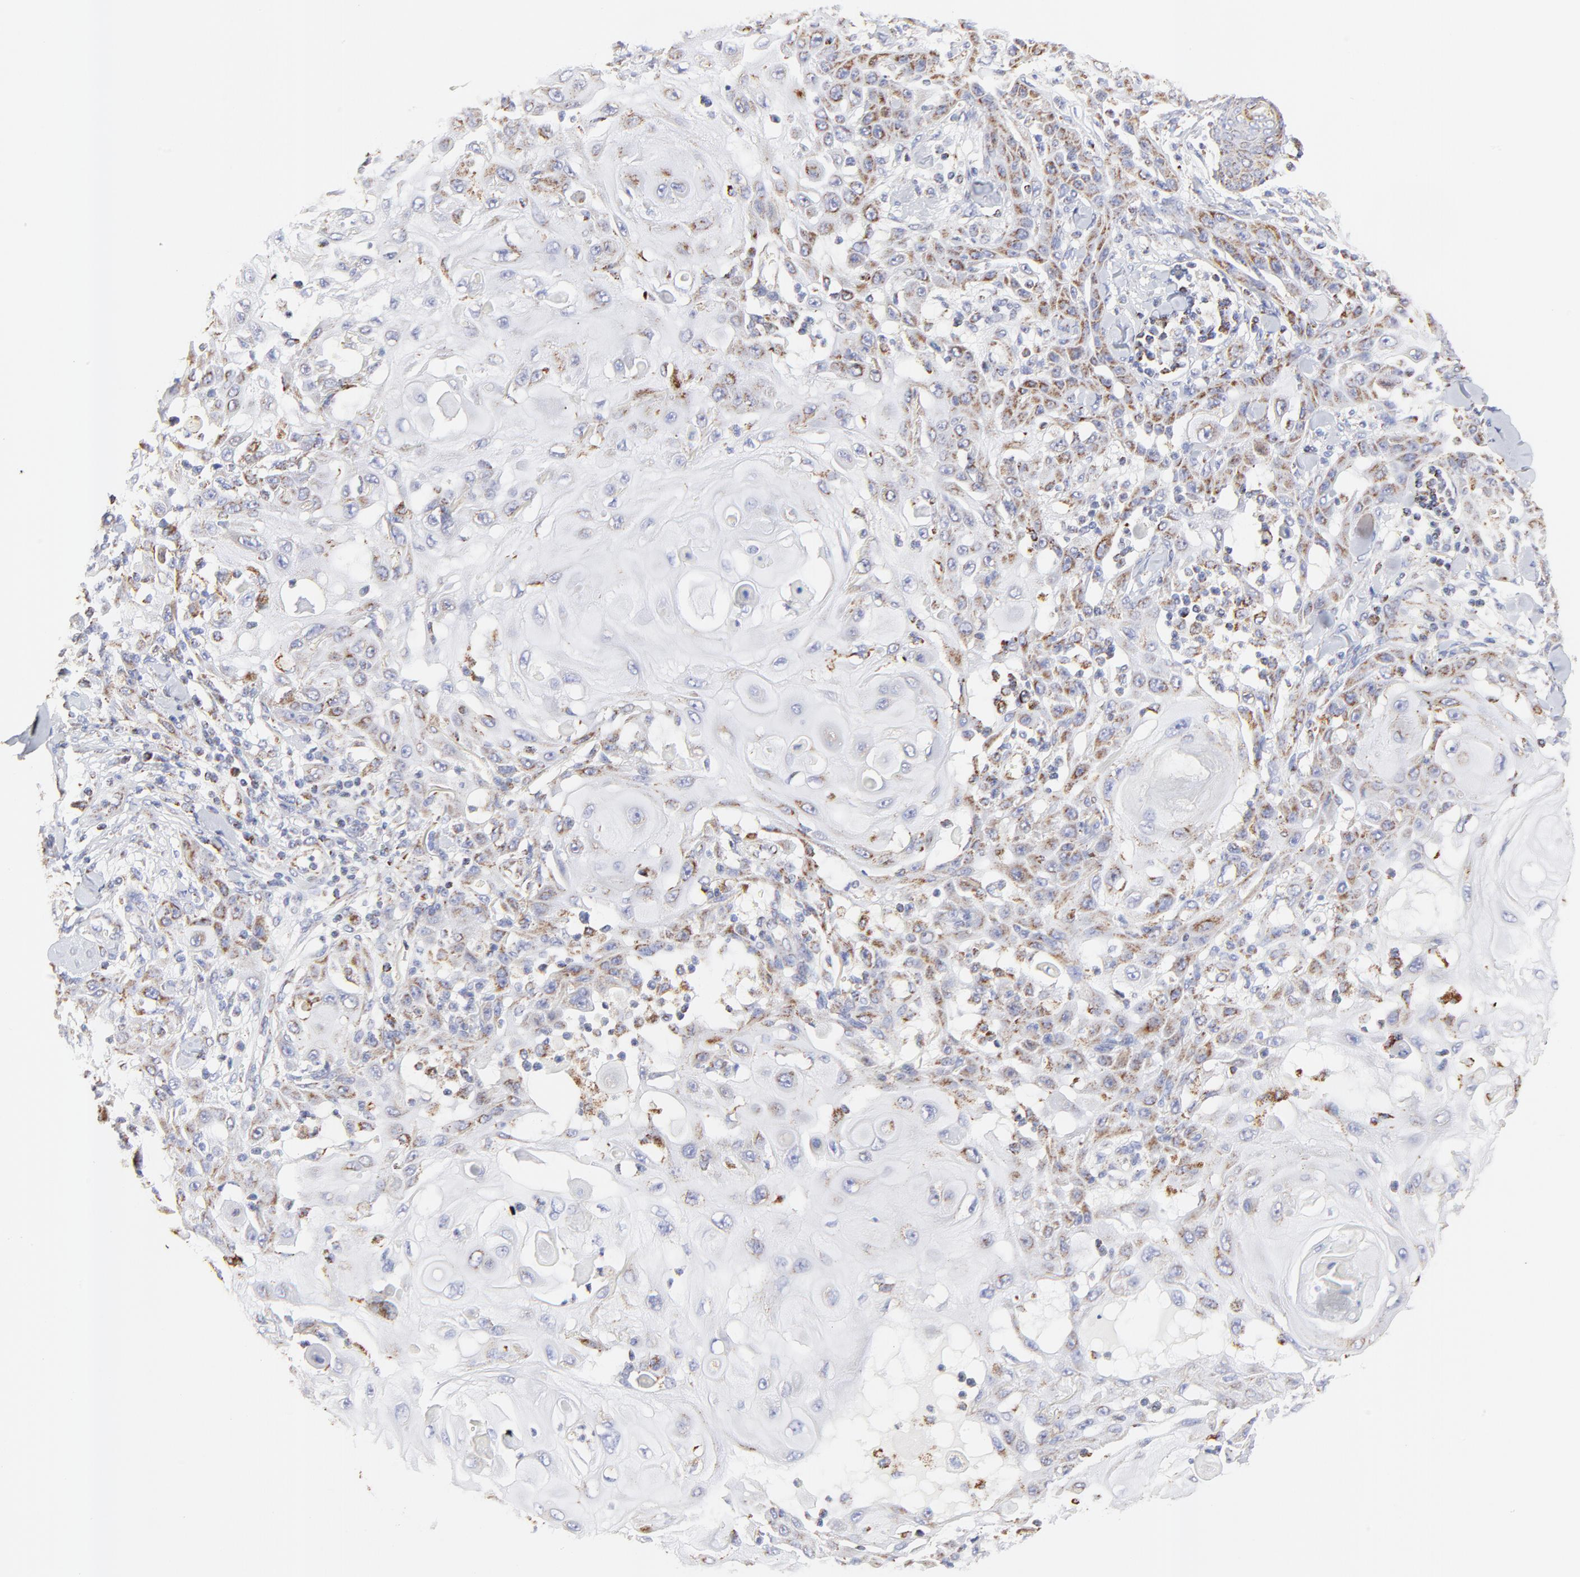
{"staining": {"intensity": "moderate", "quantity": "25%-75%", "location": "cytoplasmic/membranous"}, "tissue": "skin cancer", "cell_type": "Tumor cells", "image_type": "cancer", "snomed": [{"axis": "morphology", "description": "Squamous cell carcinoma, NOS"}, {"axis": "topography", "description": "Skin"}], "caption": "Protein expression analysis of skin squamous cell carcinoma reveals moderate cytoplasmic/membranous expression in about 25%-75% of tumor cells.", "gene": "COX4I1", "patient": {"sex": "male", "age": 24}}